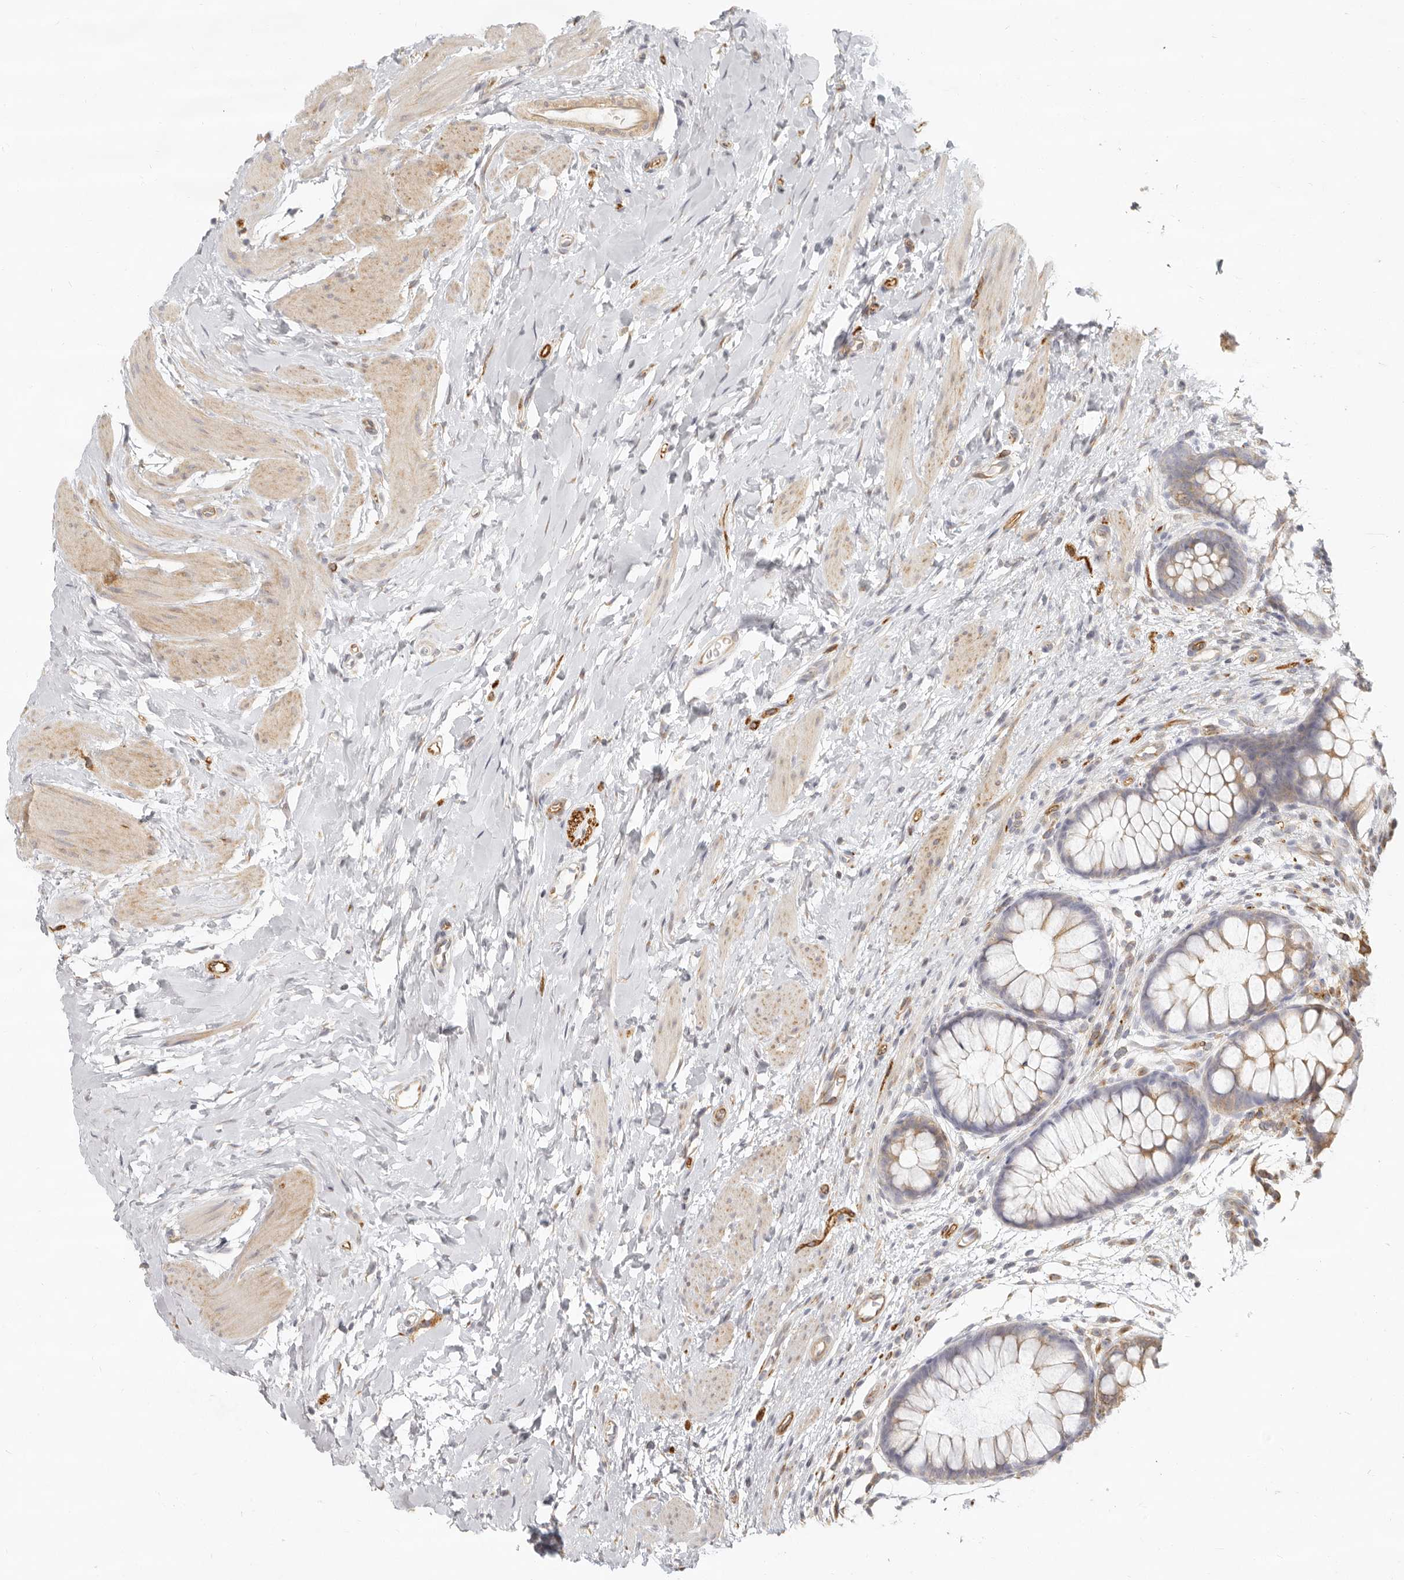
{"staining": {"intensity": "weak", "quantity": ">75%", "location": "cytoplasmic/membranous"}, "tissue": "colon", "cell_type": "Endothelial cells", "image_type": "normal", "snomed": [{"axis": "morphology", "description": "Normal tissue, NOS"}, {"axis": "topography", "description": "Colon"}], "caption": "Protein expression analysis of normal human colon reveals weak cytoplasmic/membranous expression in about >75% of endothelial cells. Nuclei are stained in blue.", "gene": "NIBAN1", "patient": {"sex": "female", "age": 62}}